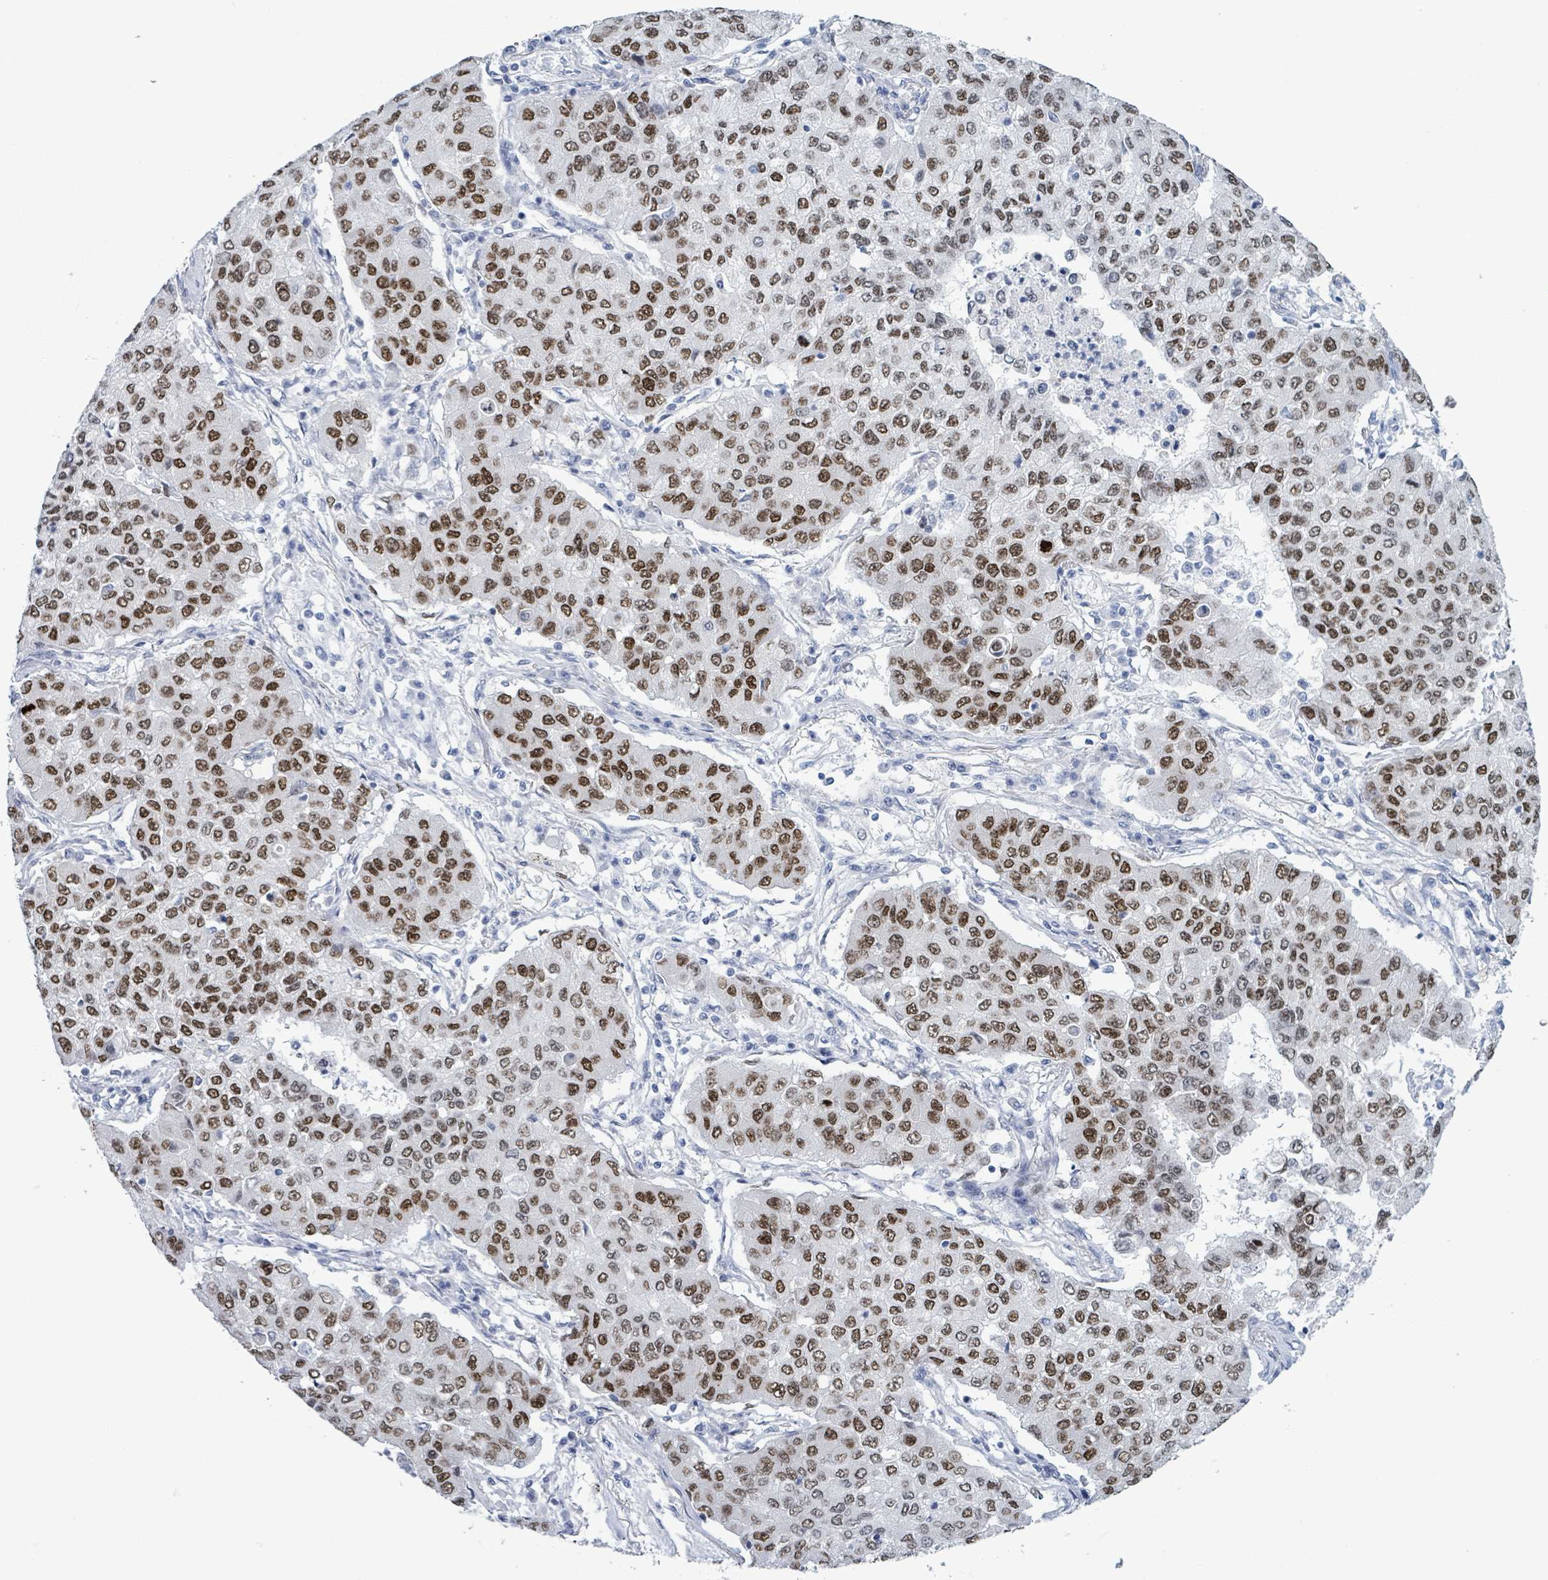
{"staining": {"intensity": "moderate", "quantity": ">75%", "location": "nuclear"}, "tissue": "lung cancer", "cell_type": "Tumor cells", "image_type": "cancer", "snomed": [{"axis": "morphology", "description": "Squamous cell carcinoma, NOS"}, {"axis": "topography", "description": "Lung"}], "caption": "Protein expression analysis of lung cancer reveals moderate nuclear expression in approximately >75% of tumor cells.", "gene": "NKX2-1", "patient": {"sex": "male", "age": 74}}